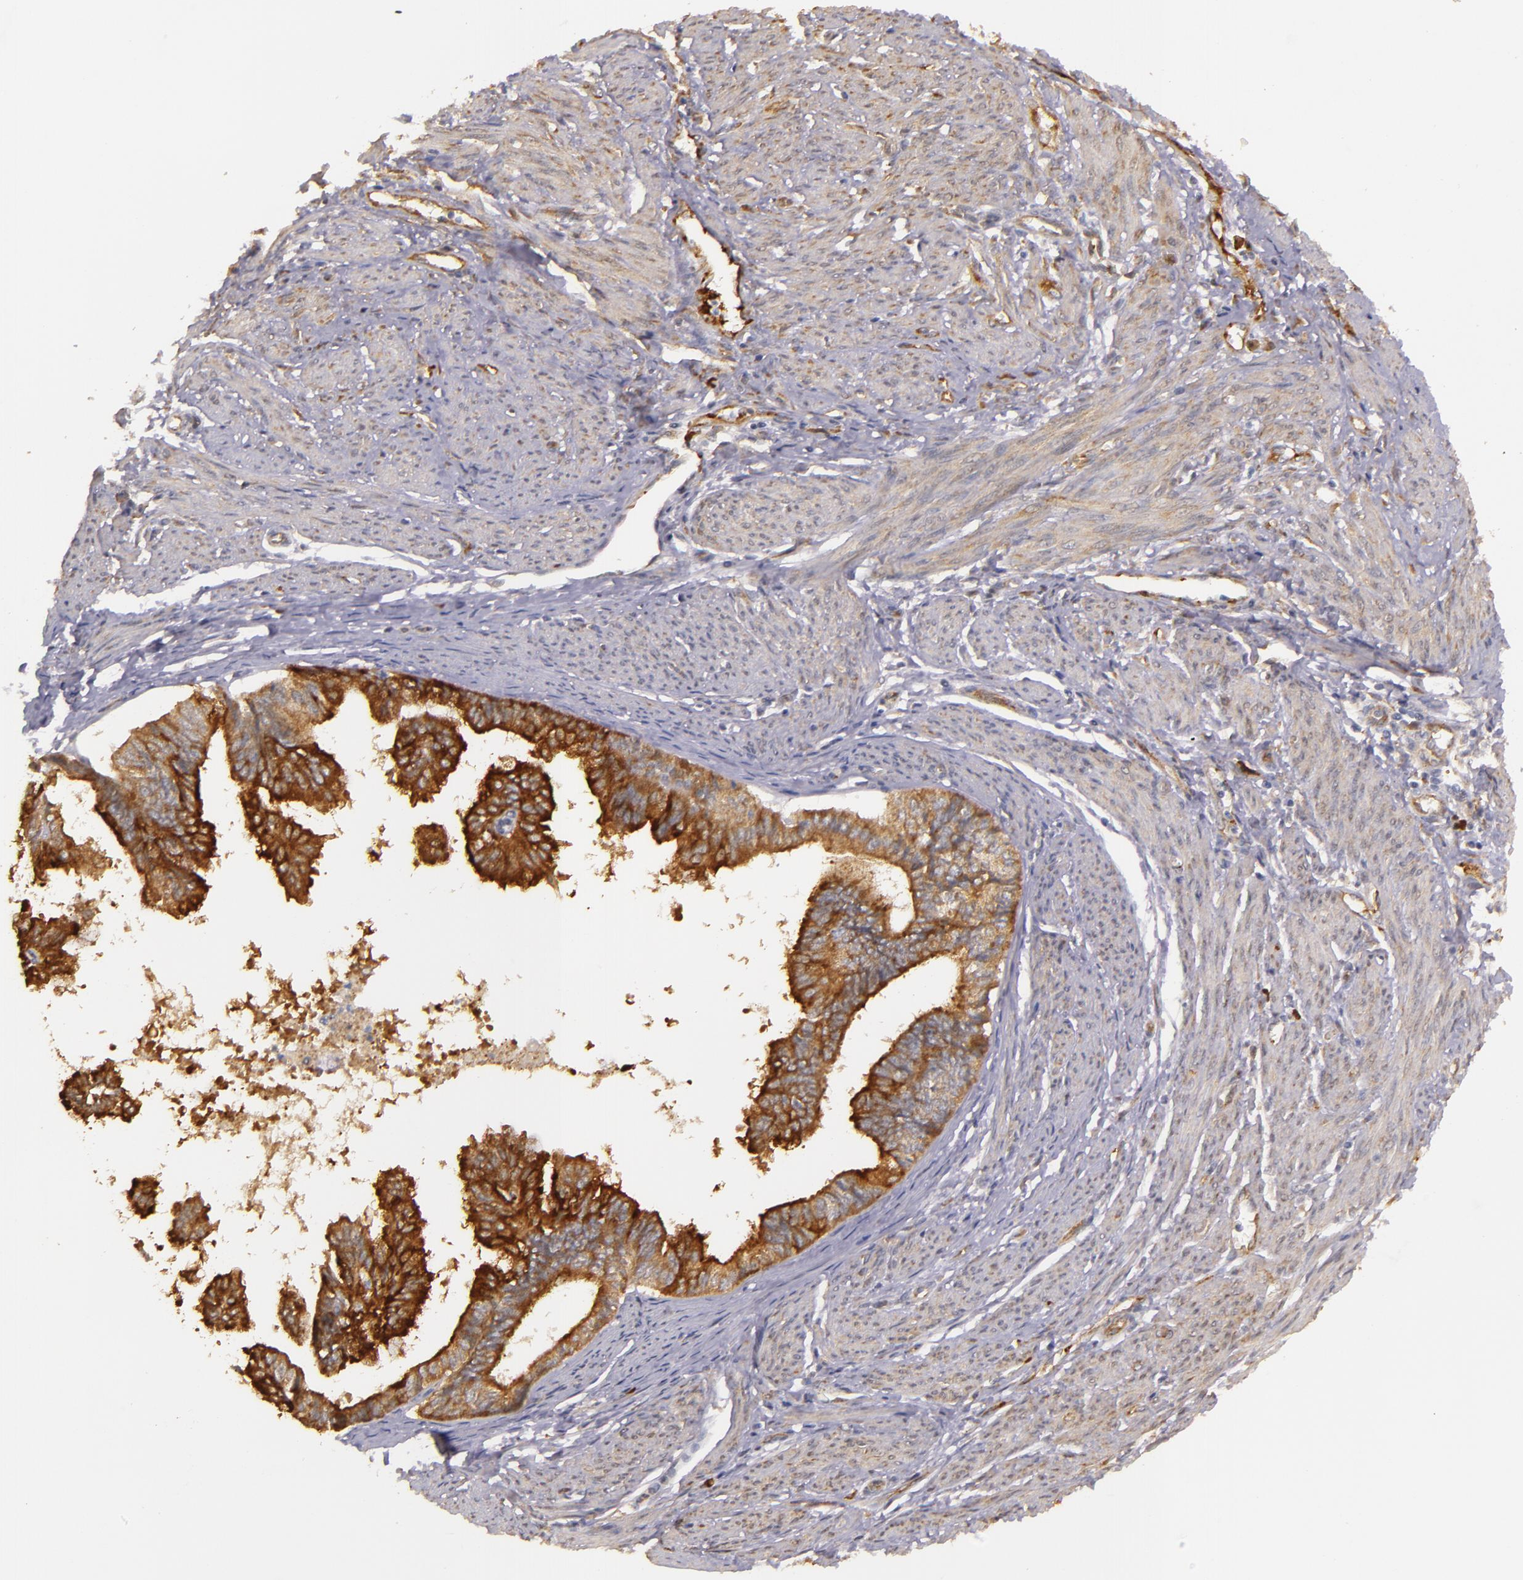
{"staining": {"intensity": "strong", "quantity": ">75%", "location": "cytoplasmic/membranous"}, "tissue": "endometrial cancer", "cell_type": "Tumor cells", "image_type": "cancer", "snomed": [{"axis": "morphology", "description": "Adenocarcinoma, NOS"}, {"axis": "topography", "description": "Endometrium"}], "caption": "Immunohistochemical staining of human endometrial adenocarcinoma shows high levels of strong cytoplasmic/membranous staining in about >75% of tumor cells.", "gene": "SYTL4", "patient": {"sex": "female", "age": 75}}